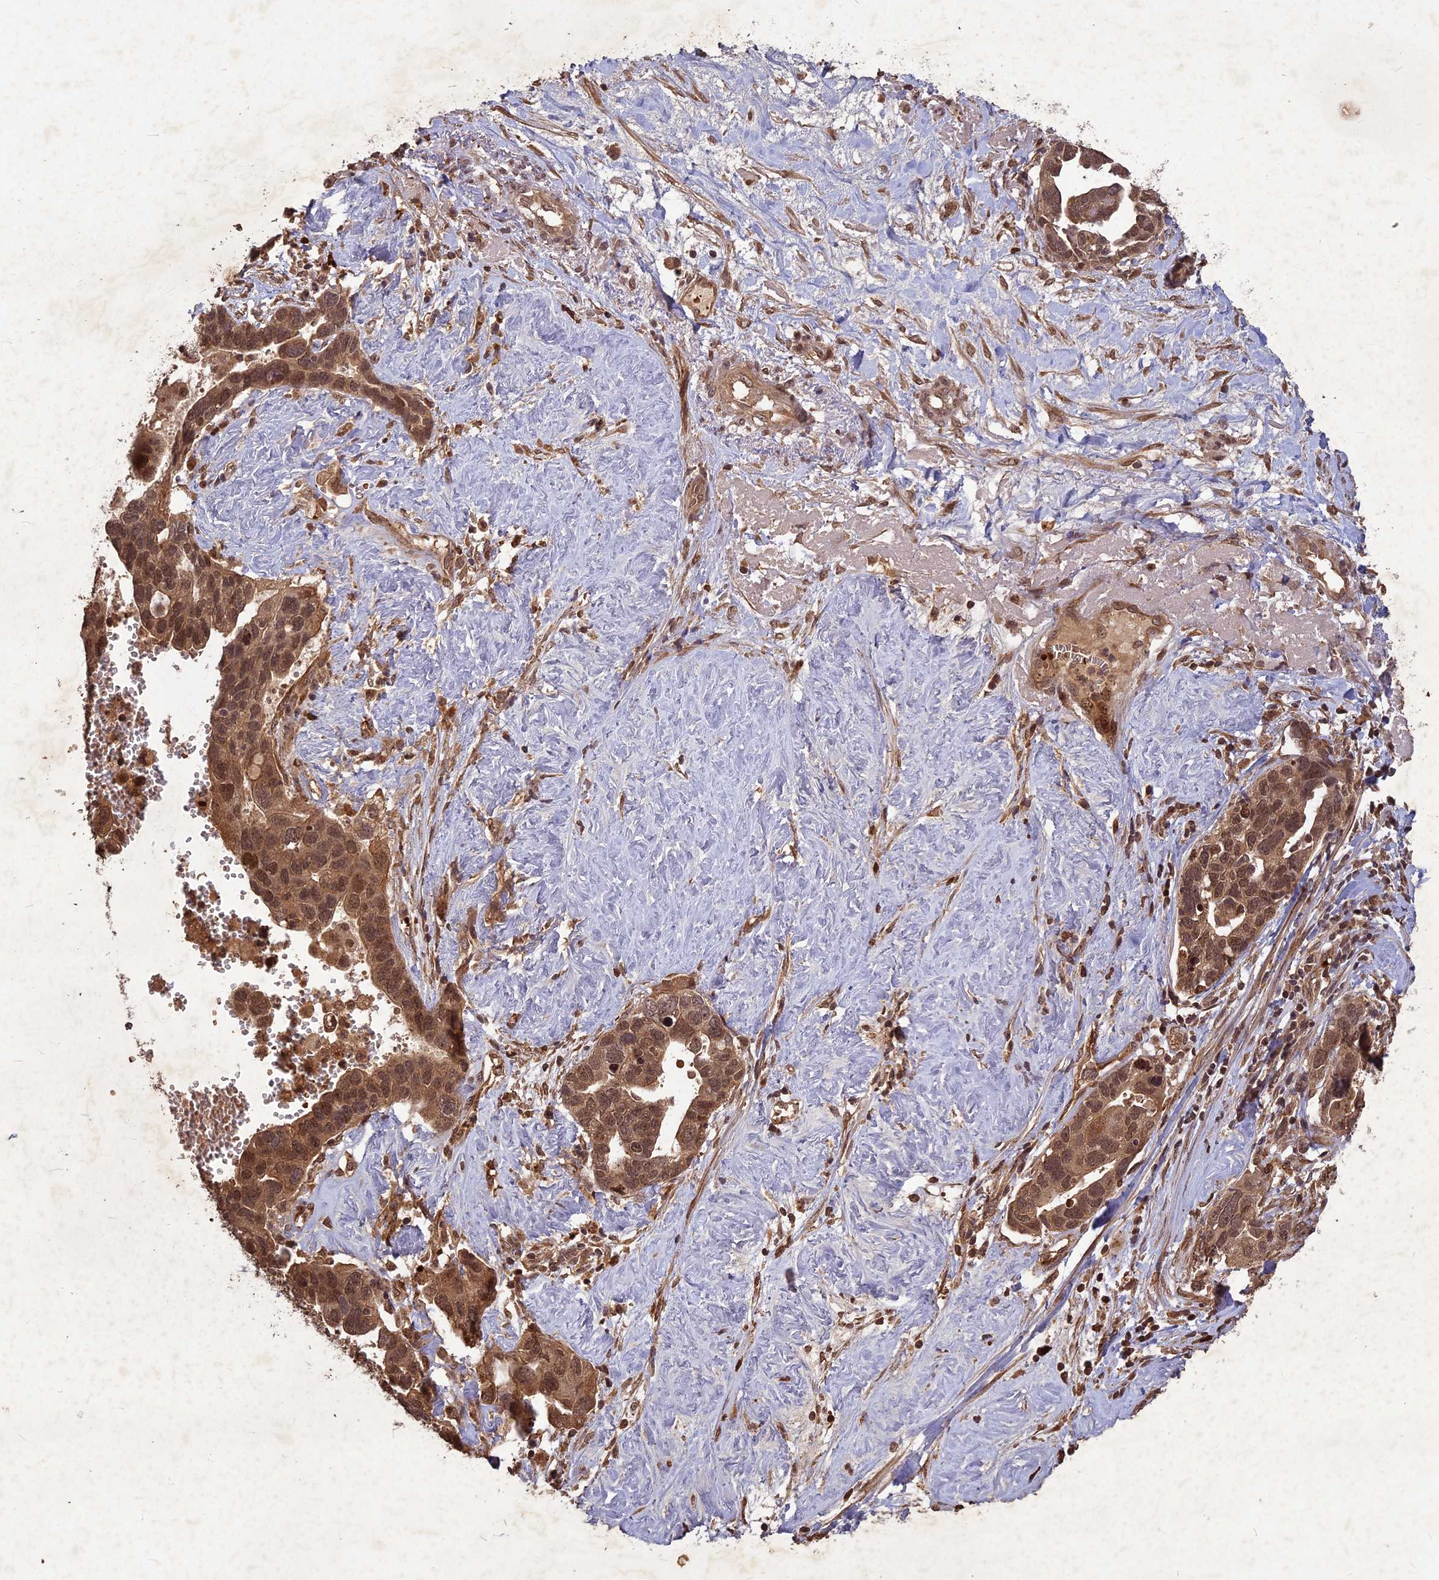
{"staining": {"intensity": "moderate", "quantity": ">75%", "location": "cytoplasmic/membranous,nuclear"}, "tissue": "ovarian cancer", "cell_type": "Tumor cells", "image_type": "cancer", "snomed": [{"axis": "morphology", "description": "Cystadenocarcinoma, serous, NOS"}, {"axis": "topography", "description": "Ovary"}], "caption": "There is medium levels of moderate cytoplasmic/membranous and nuclear positivity in tumor cells of ovarian cancer (serous cystadenocarcinoma), as demonstrated by immunohistochemical staining (brown color).", "gene": "SRMS", "patient": {"sex": "female", "age": 54}}